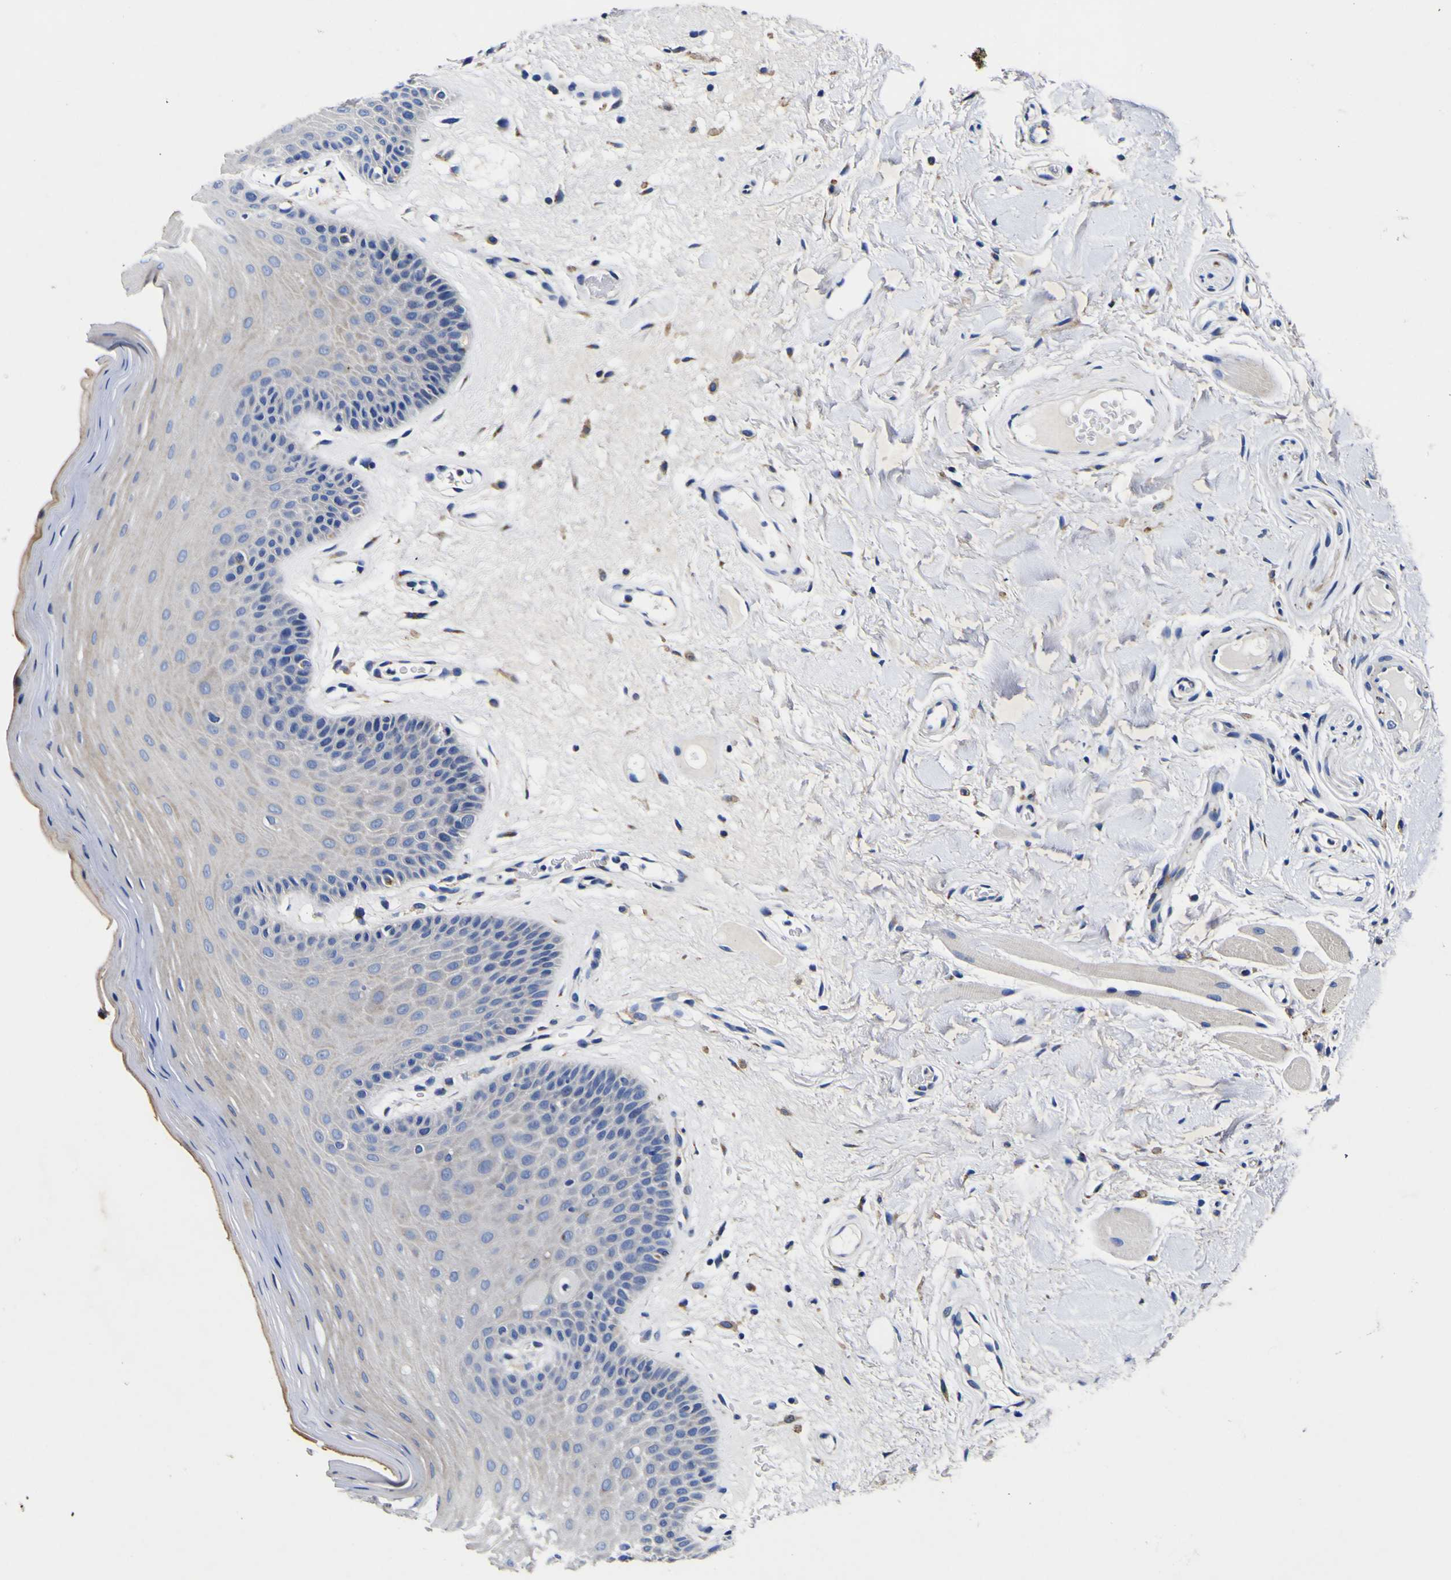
{"staining": {"intensity": "negative", "quantity": "none", "location": "none"}, "tissue": "oral mucosa", "cell_type": "Squamous epithelial cells", "image_type": "normal", "snomed": [{"axis": "morphology", "description": "Normal tissue, NOS"}, {"axis": "morphology", "description": "Squamous cell carcinoma, NOS"}, {"axis": "topography", "description": "Skeletal muscle"}, {"axis": "topography", "description": "Adipose tissue"}, {"axis": "topography", "description": "Vascular tissue"}, {"axis": "topography", "description": "Oral tissue"}, {"axis": "topography", "description": "Peripheral nerve tissue"}, {"axis": "topography", "description": "Head-Neck"}], "caption": "Human oral mucosa stained for a protein using immunohistochemistry (IHC) shows no expression in squamous epithelial cells.", "gene": "COA1", "patient": {"sex": "male", "age": 71}}